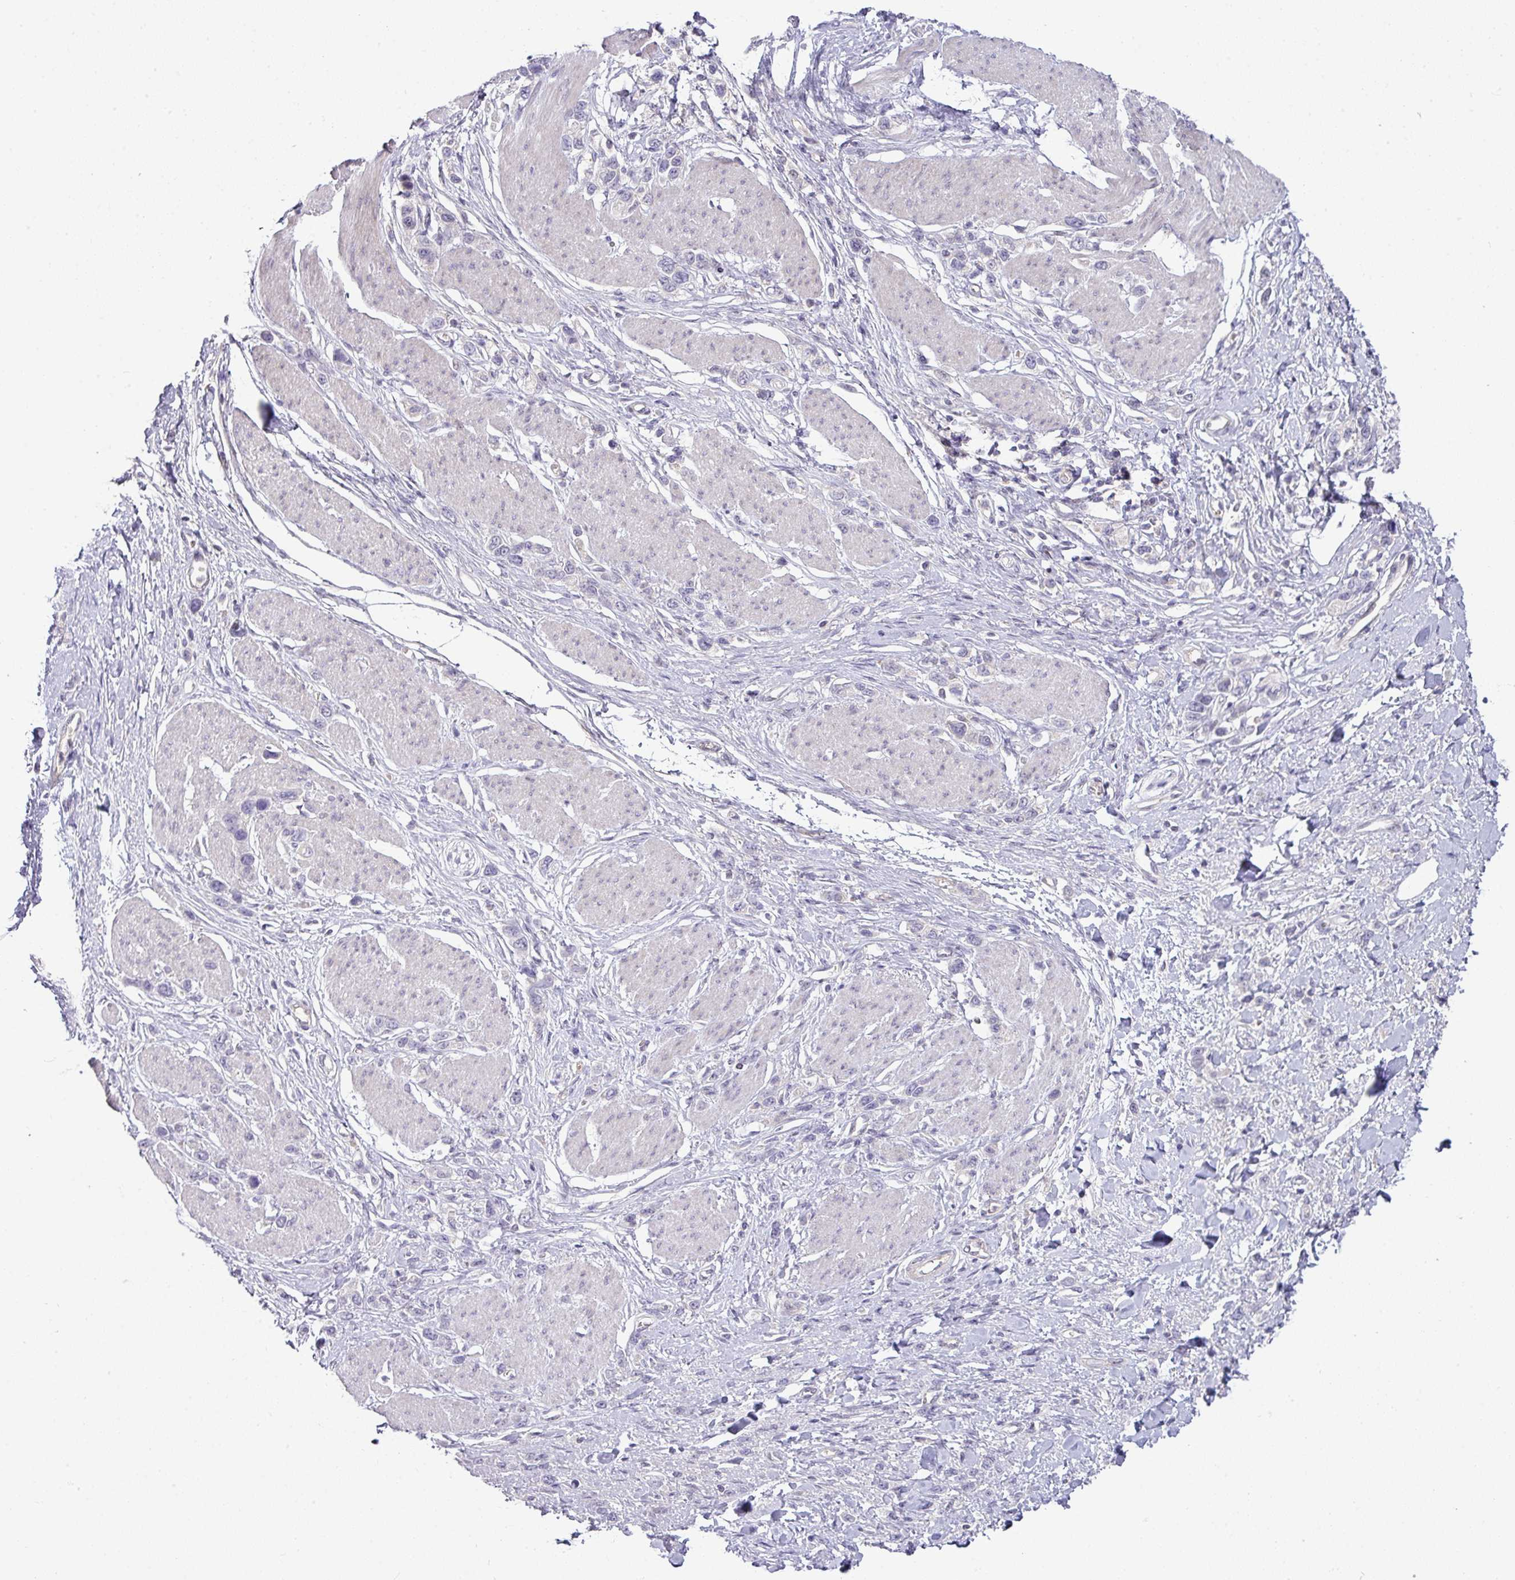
{"staining": {"intensity": "negative", "quantity": "none", "location": "none"}, "tissue": "stomach cancer", "cell_type": "Tumor cells", "image_type": "cancer", "snomed": [{"axis": "morphology", "description": "Adenocarcinoma, NOS"}, {"axis": "topography", "description": "Stomach"}], "caption": "There is no significant positivity in tumor cells of stomach cancer (adenocarcinoma).", "gene": "STAT5A", "patient": {"sex": "female", "age": 65}}